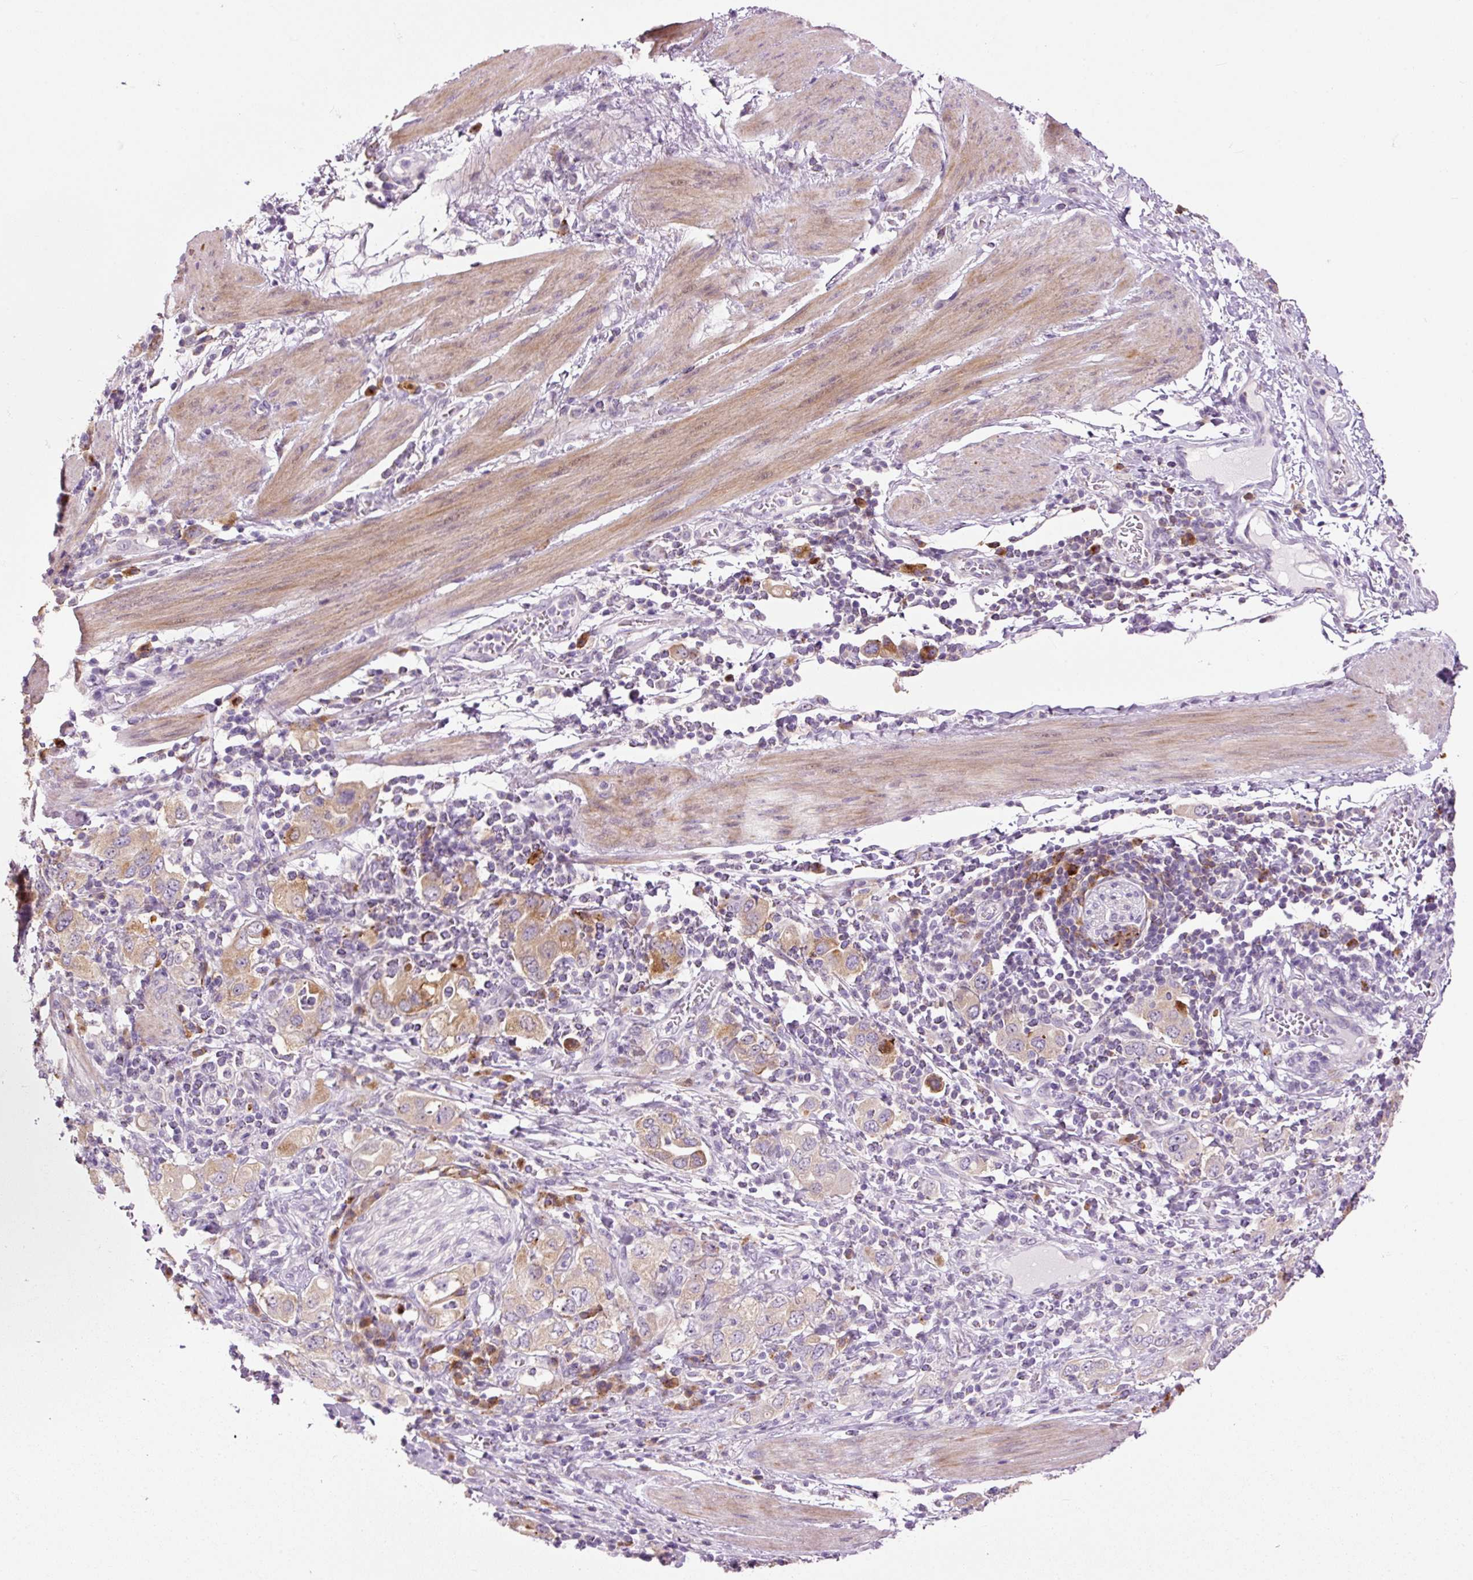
{"staining": {"intensity": "moderate", "quantity": "<25%", "location": "cytoplasmic/membranous"}, "tissue": "stomach cancer", "cell_type": "Tumor cells", "image_type": "cancer", "snomed": [{"axis": "morphology", "description": "Adenocarcinoma, NOS"}, {"axis": "topography", "description": "Stomach, upper"}, {"axis": "topography", "description": "Stomach"}], "caption": "The image displays immunohistochemical staining of stomach cancer (adenocarcinoma). There is moderate cytoplasmic/membranous staining is identified in approximately <25% of tumor cells. The protein is shown in brown color, while the nuclei are stained blue.", "gene": "HAX1", "patient": {"sex": "male", "age": 62}}